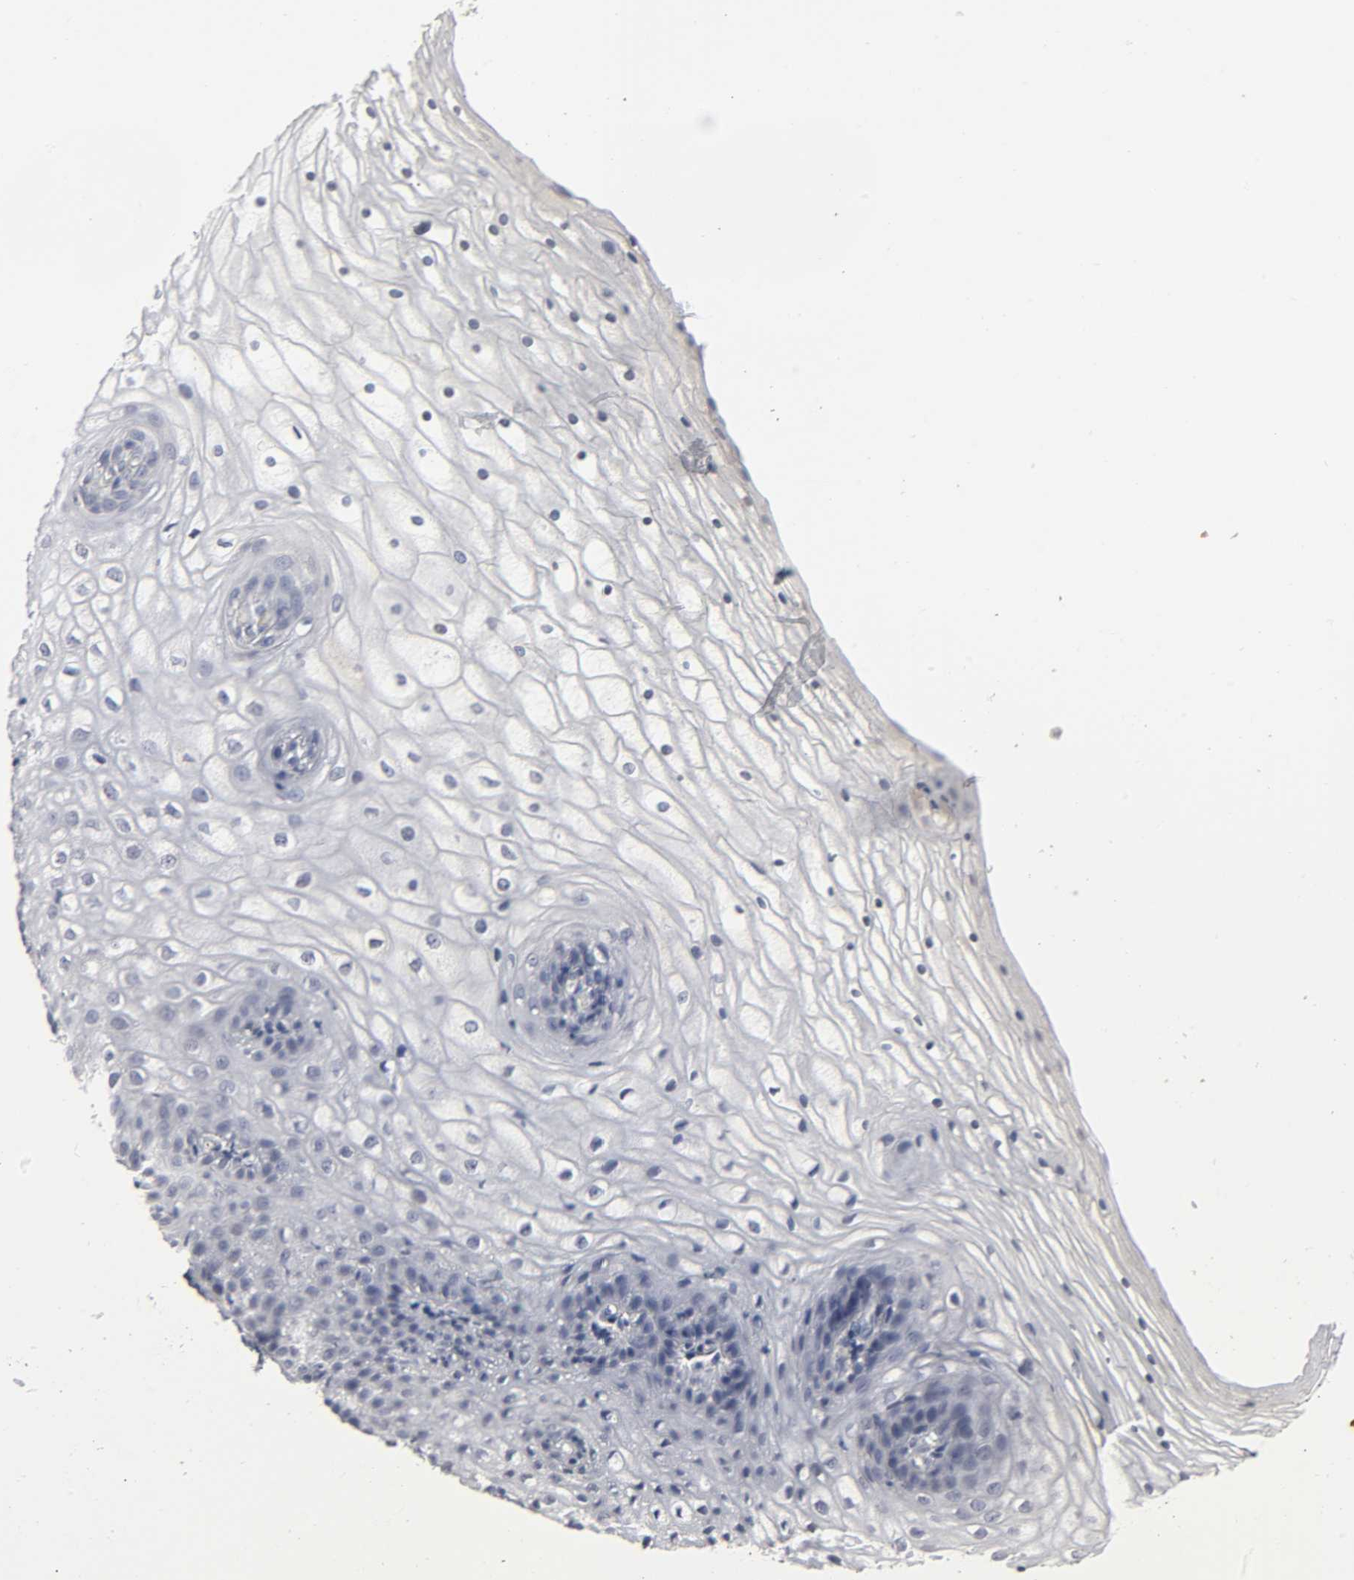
{"staining": {"intensity": "negative", "quantity": "none", "location": "none"}, "tissue": "vagina", "cell_type": "Squamous epithelial cells", "image_type": "normal", "snomed": [{"axis": "morphology", "description": "Normal tissue, NOS"}, {"axis": "topography", "description": "Vagina"}], "caption": "This is a image of immunohistochemistry staining of benign vagina, which shows no positivity in squamous epithelial cells. (Stains: DAB (3,3'-diaminobenzidine) immunohistochemistry (IHC) with hematoxylin counter stain, Microscopy: brightfield microscopy at high magnification).", "gene": "TCAP", "patient": {"sex": "female", "age": 34}}